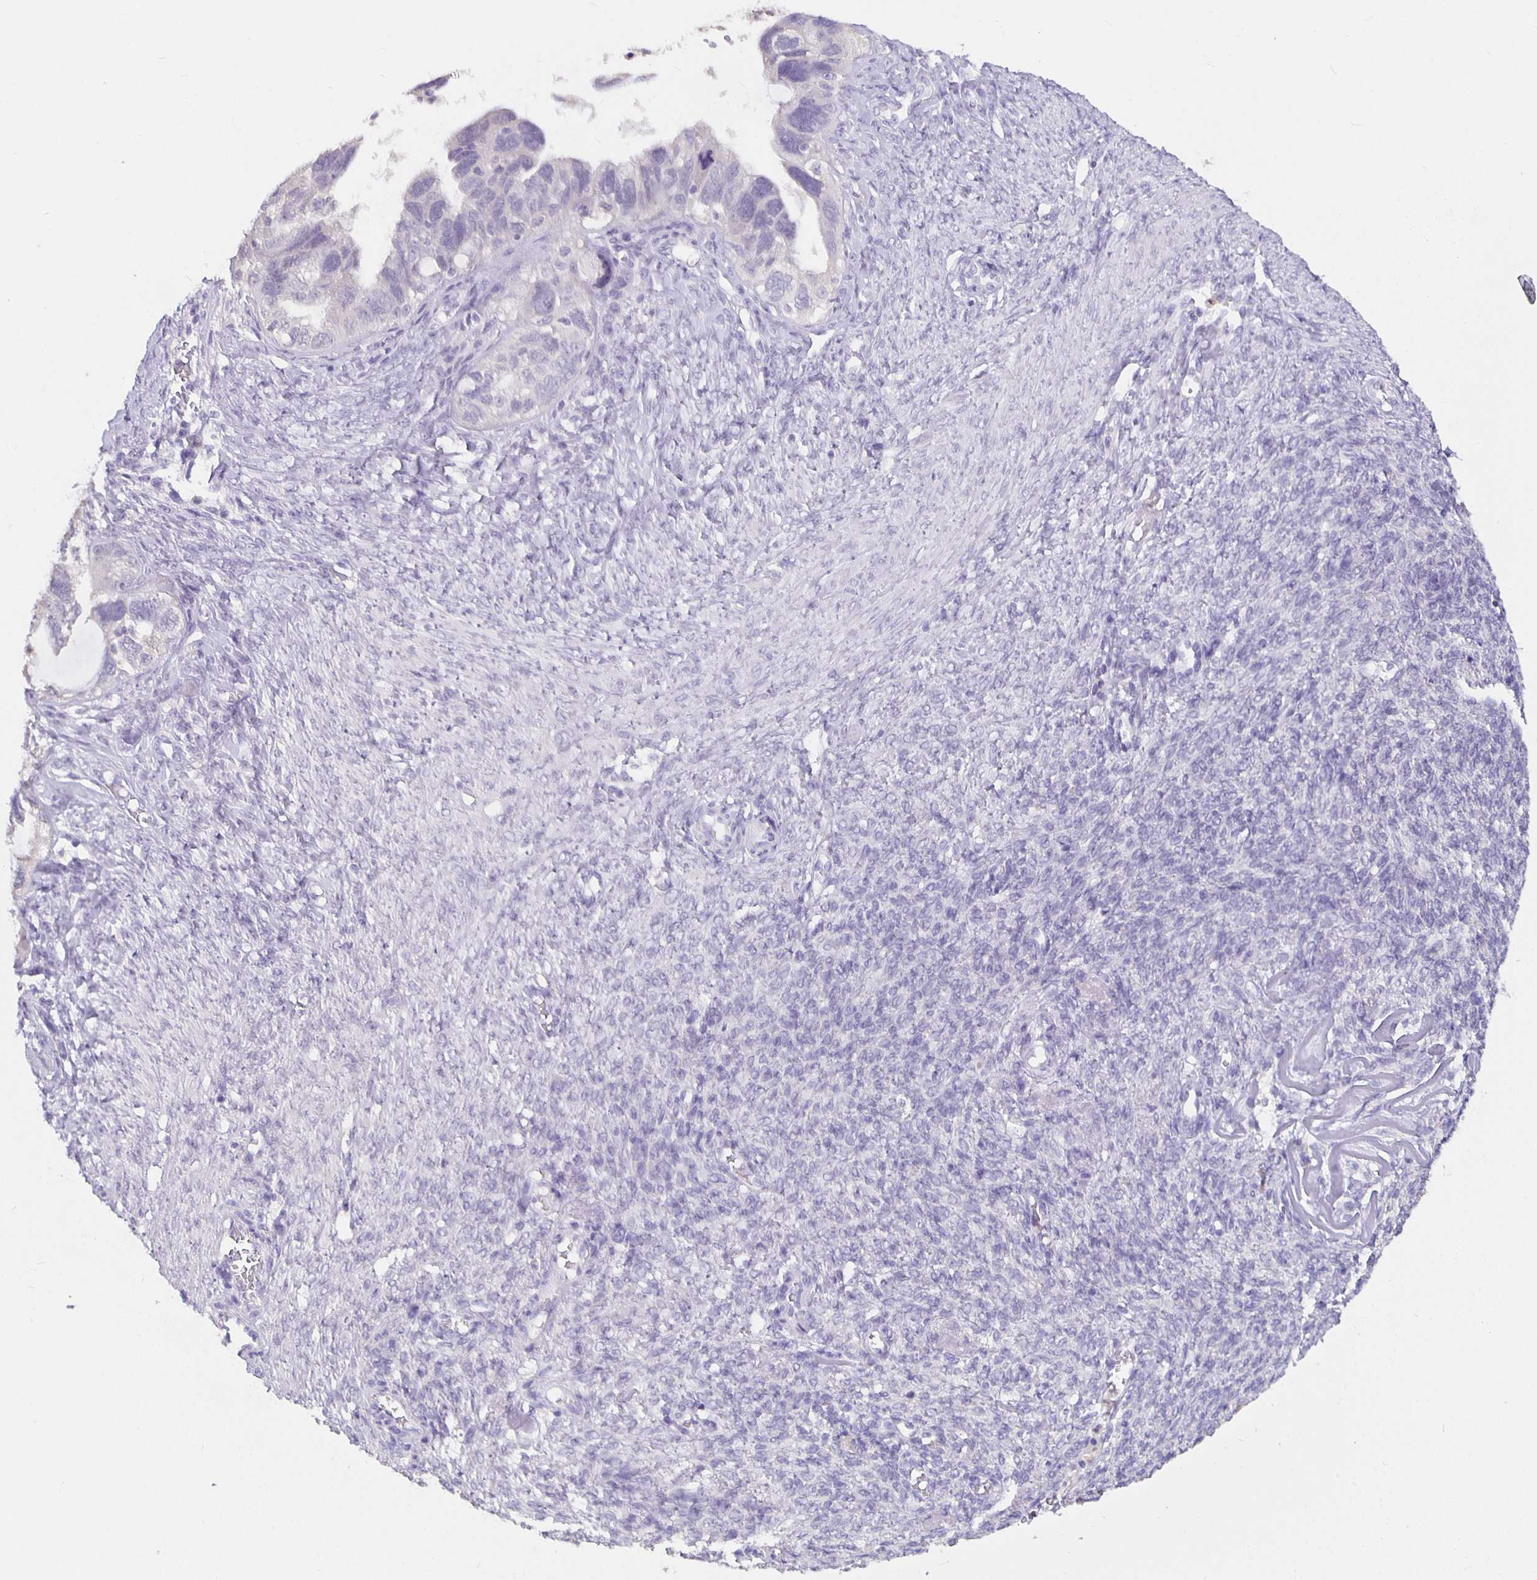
{"staining": {"intensity": "negative", "quantity": "none", "location": "none"}, "tissue": "ovarian cancer", "cell_type": "Tumor cells", "image_type": "cancer", "snomed": [{"axis": "morphology", "description": "Cystadenocarcinoma, serous, NOS"}, {"axis": "topography", "description": "Ovary"}], "caption": "Protein analysis of ovarian serous cystadenocarcinoma reveals no significant positivity in tumor cells.", "gene": "GPX4", "patient": {"sex": "female", "age": 60}}